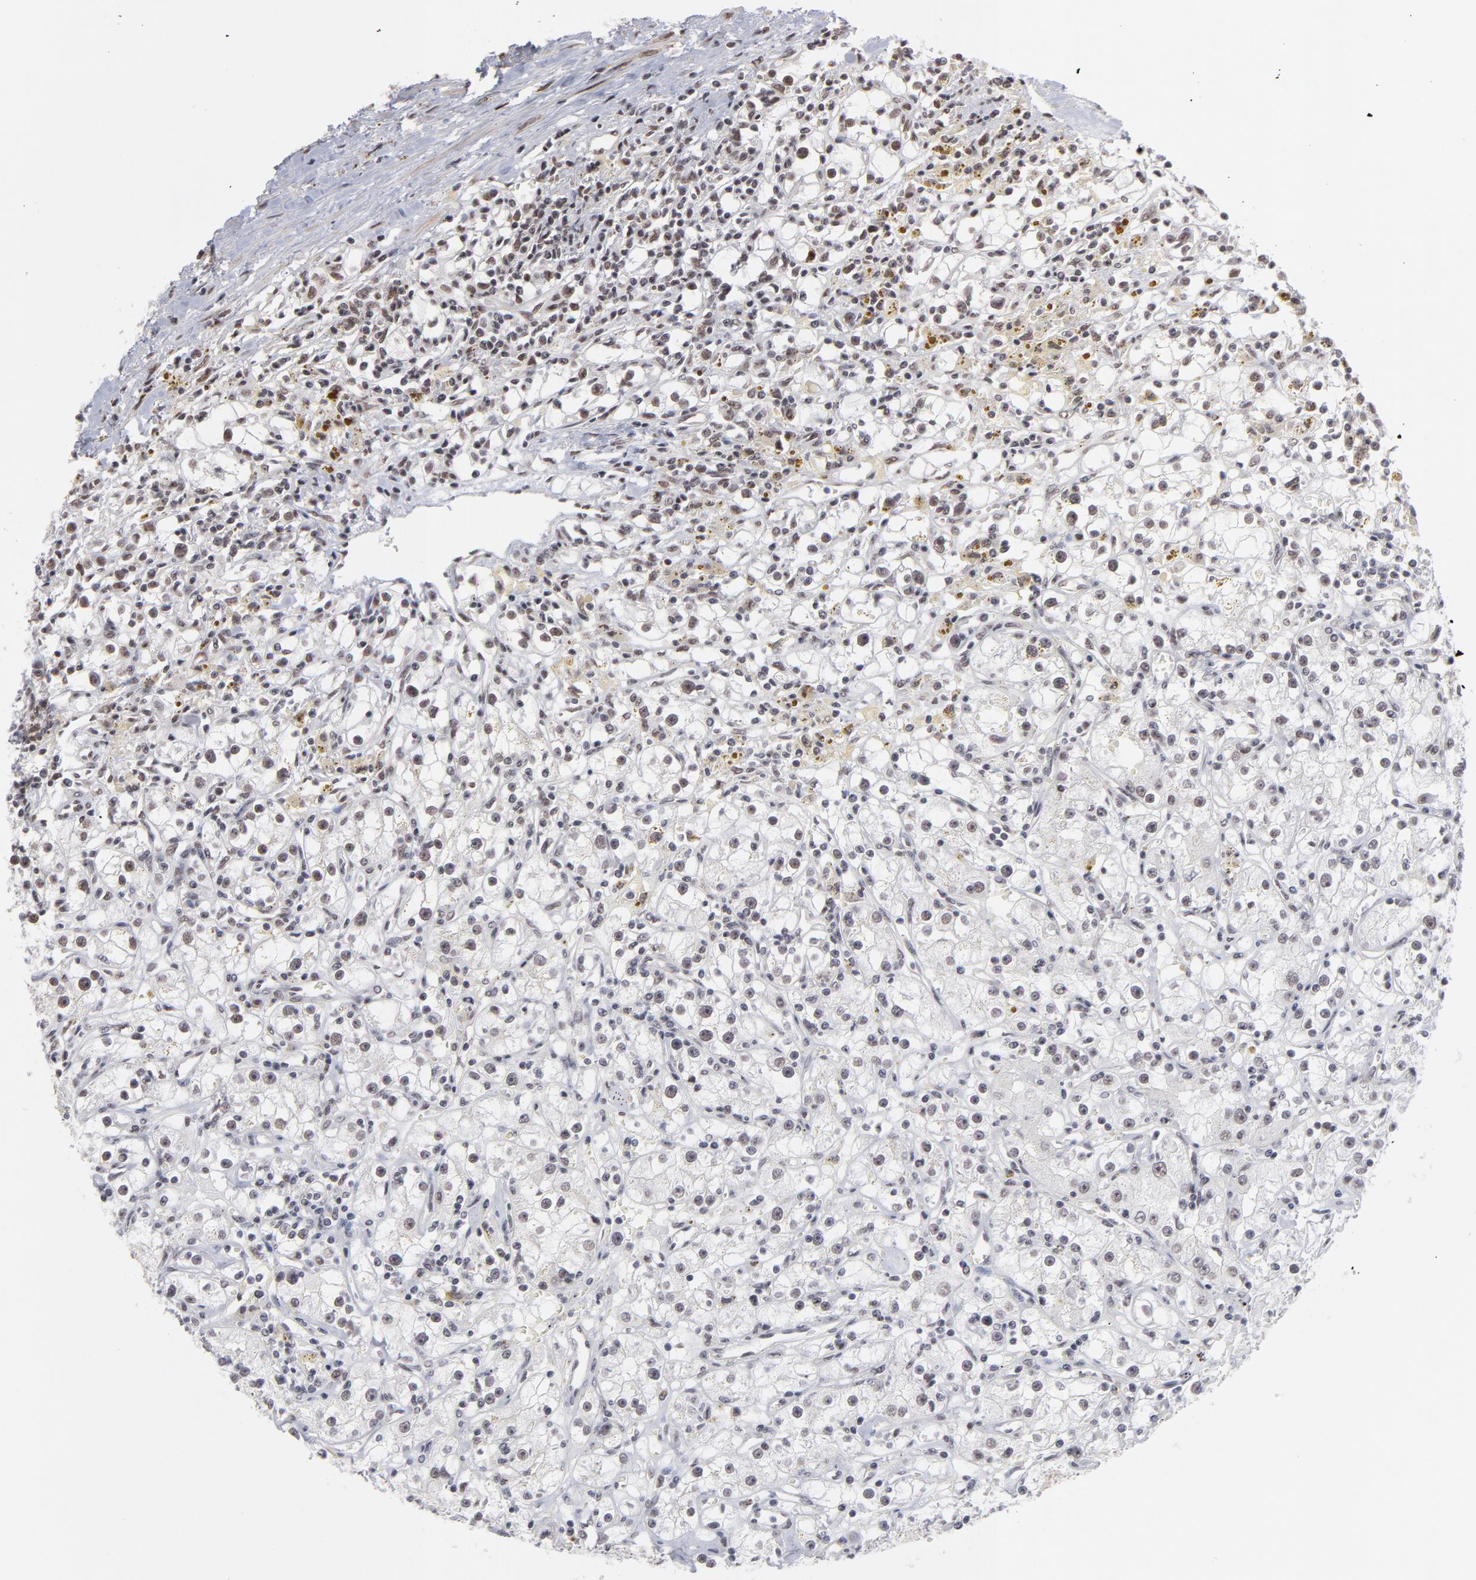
{"staining": {"intensity": "moderate", "quantity": "<25%", "location": "nuclear"}, "tissue": "renal cancer", "cell_type": "Tumor cells", "image_type": "cancer", "snomed": [{"axis": "morphology", "description": "Adenocarcinoma, NOS"}, {"axis": "topography", "description": "Kidney"}], "caption": "Protein staining of renal cancer (adenocarcinoma) tissue displays moderate nuclear expression in about <25% of tumor cells. (brown staining indicates protein expression, while blue staining denotes nuclei).", "gene": "ZNF3", "patient": {"sex": "male", "age": 56}}